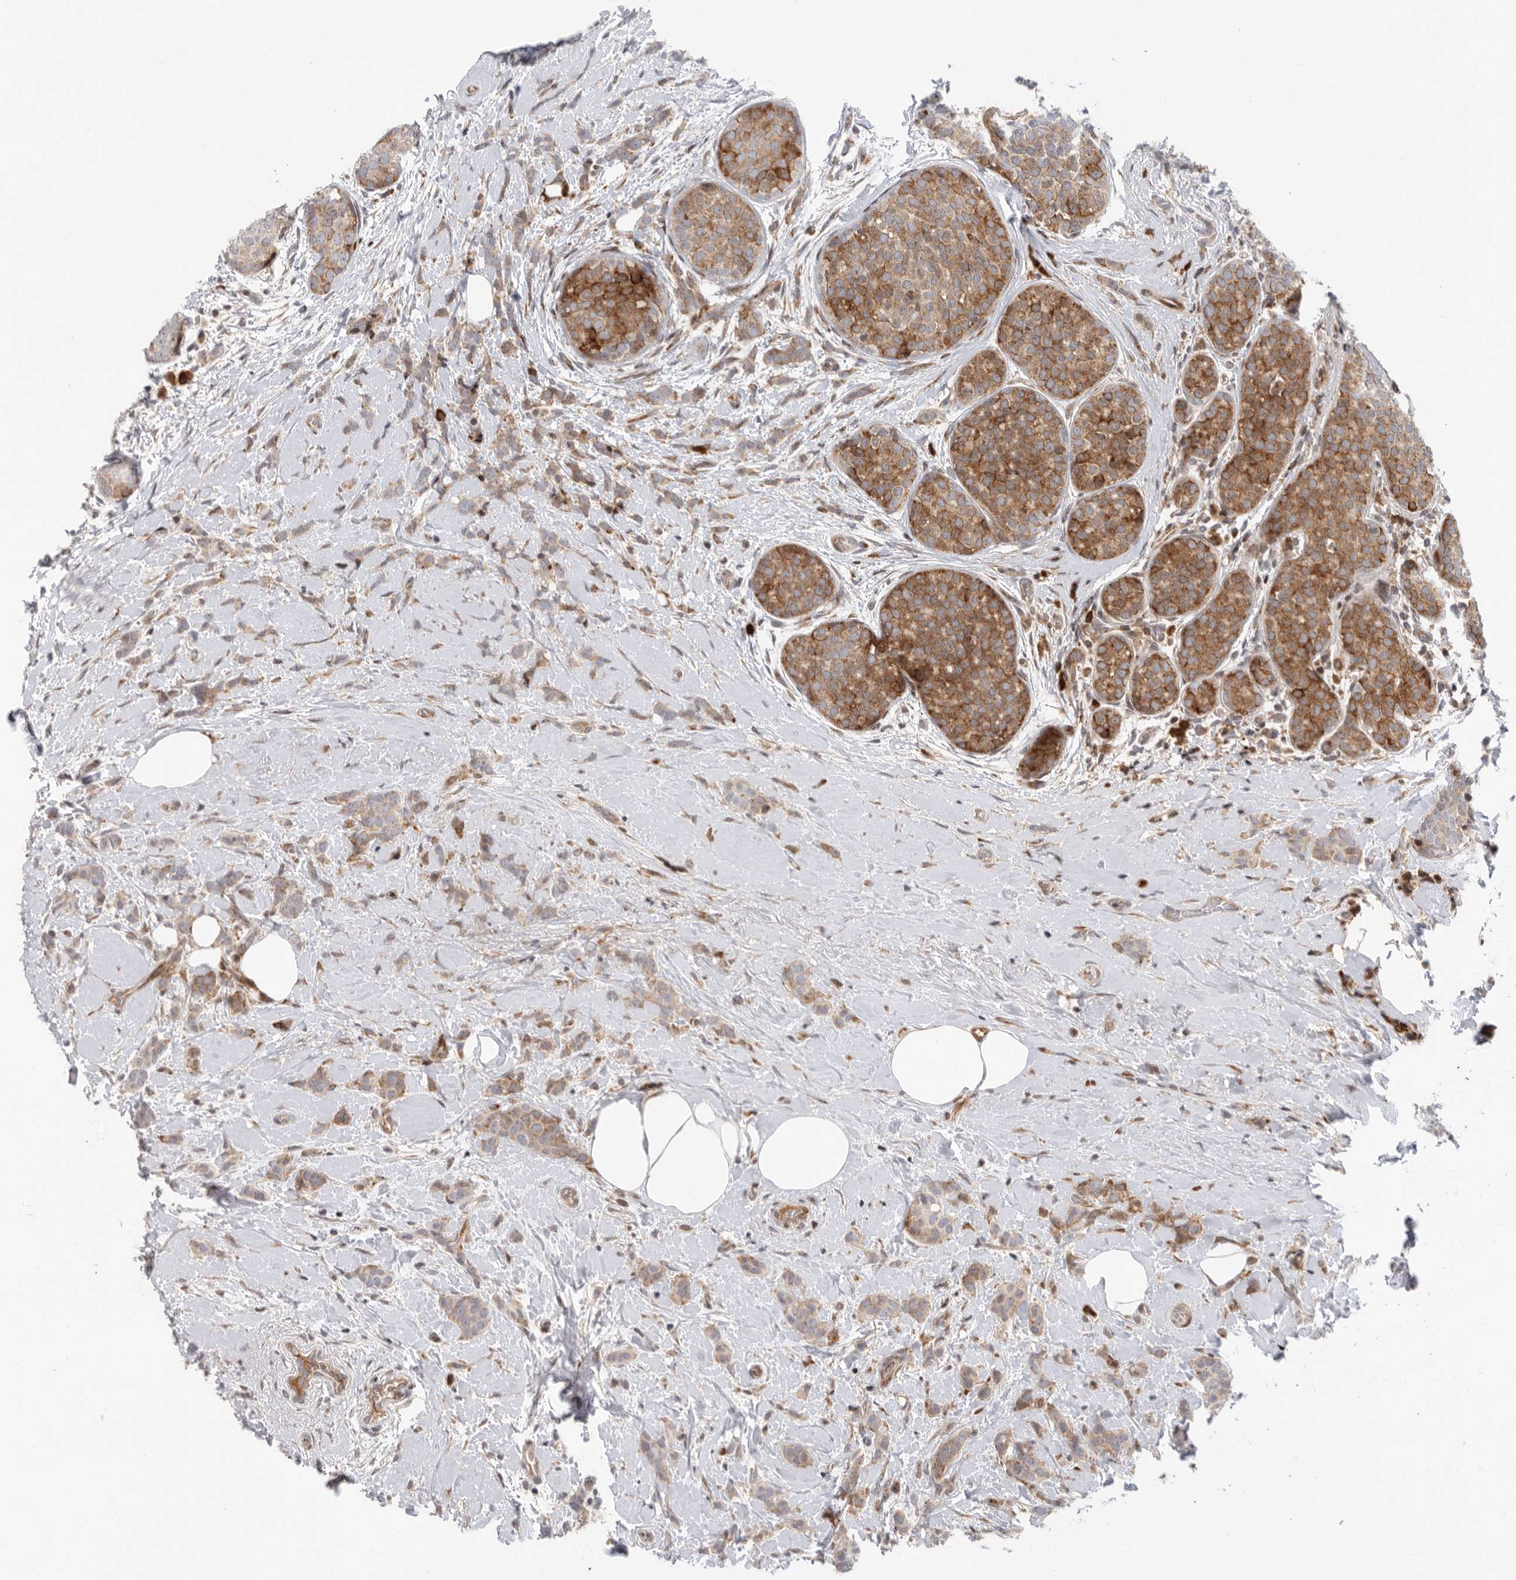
{"staining": {"intensity": "moderate", "quantity": "25%-75%", "location": "cytoplasmic/membranous"}, "tissue": "breast cancer", "cell_type": "Tumor cells", "image_type": "cancer", "snomed": [{"axis": "morphology", "description": "Lobular carcinoma, in situ"}, {"axis": "morphology", "description": "Lobular carcinoma"}, {"axis": "topography", "description": "Breast"}], "caption": "The immunohistochemical stain labels moderate cytoplasmic/membranous positivity in tumor cells of breast lobular carcinoma in situ tissue.", "gene": "FZD3", "patient": {"sex": "female", "age": 41}}